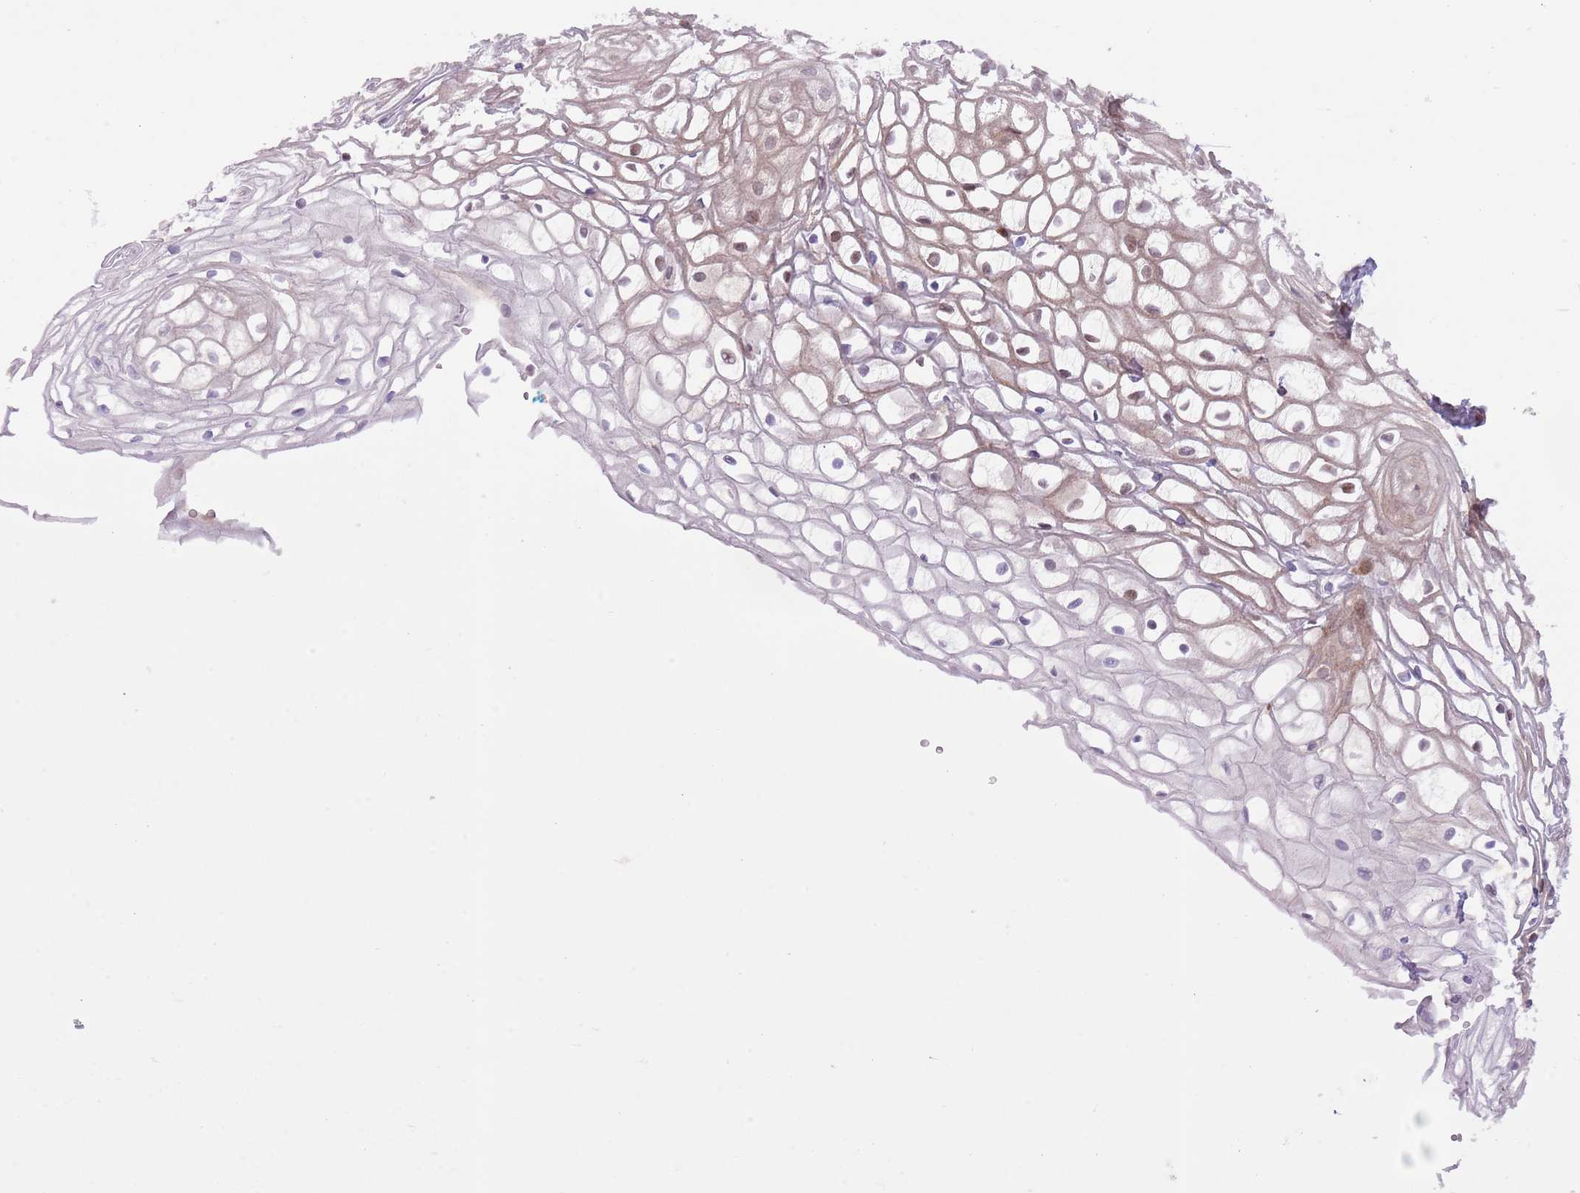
{"staining": {"intensity": "moderate", "quantity": "25%-75%", "location": "cytoplasmic/membranous,nuclear"}, "tissue": "vagina", "cell_type": "Squamous epithelial cells", "image_type": "normal", "snomed": [{"axis": "morphology", "description": "Normal tissue, NOS"}, {"axis": "topography", "description": "Vagina"}], "caption": "Approximately 25%-75% of squamous epithelial cells in benign vagina show moderate cytoplasmic/membranous,nuclear protein positivity as visualized by brown immunohistochemical staining.", "gene": "HDHD2", "patient": {"sex": "female", "age": 34}}